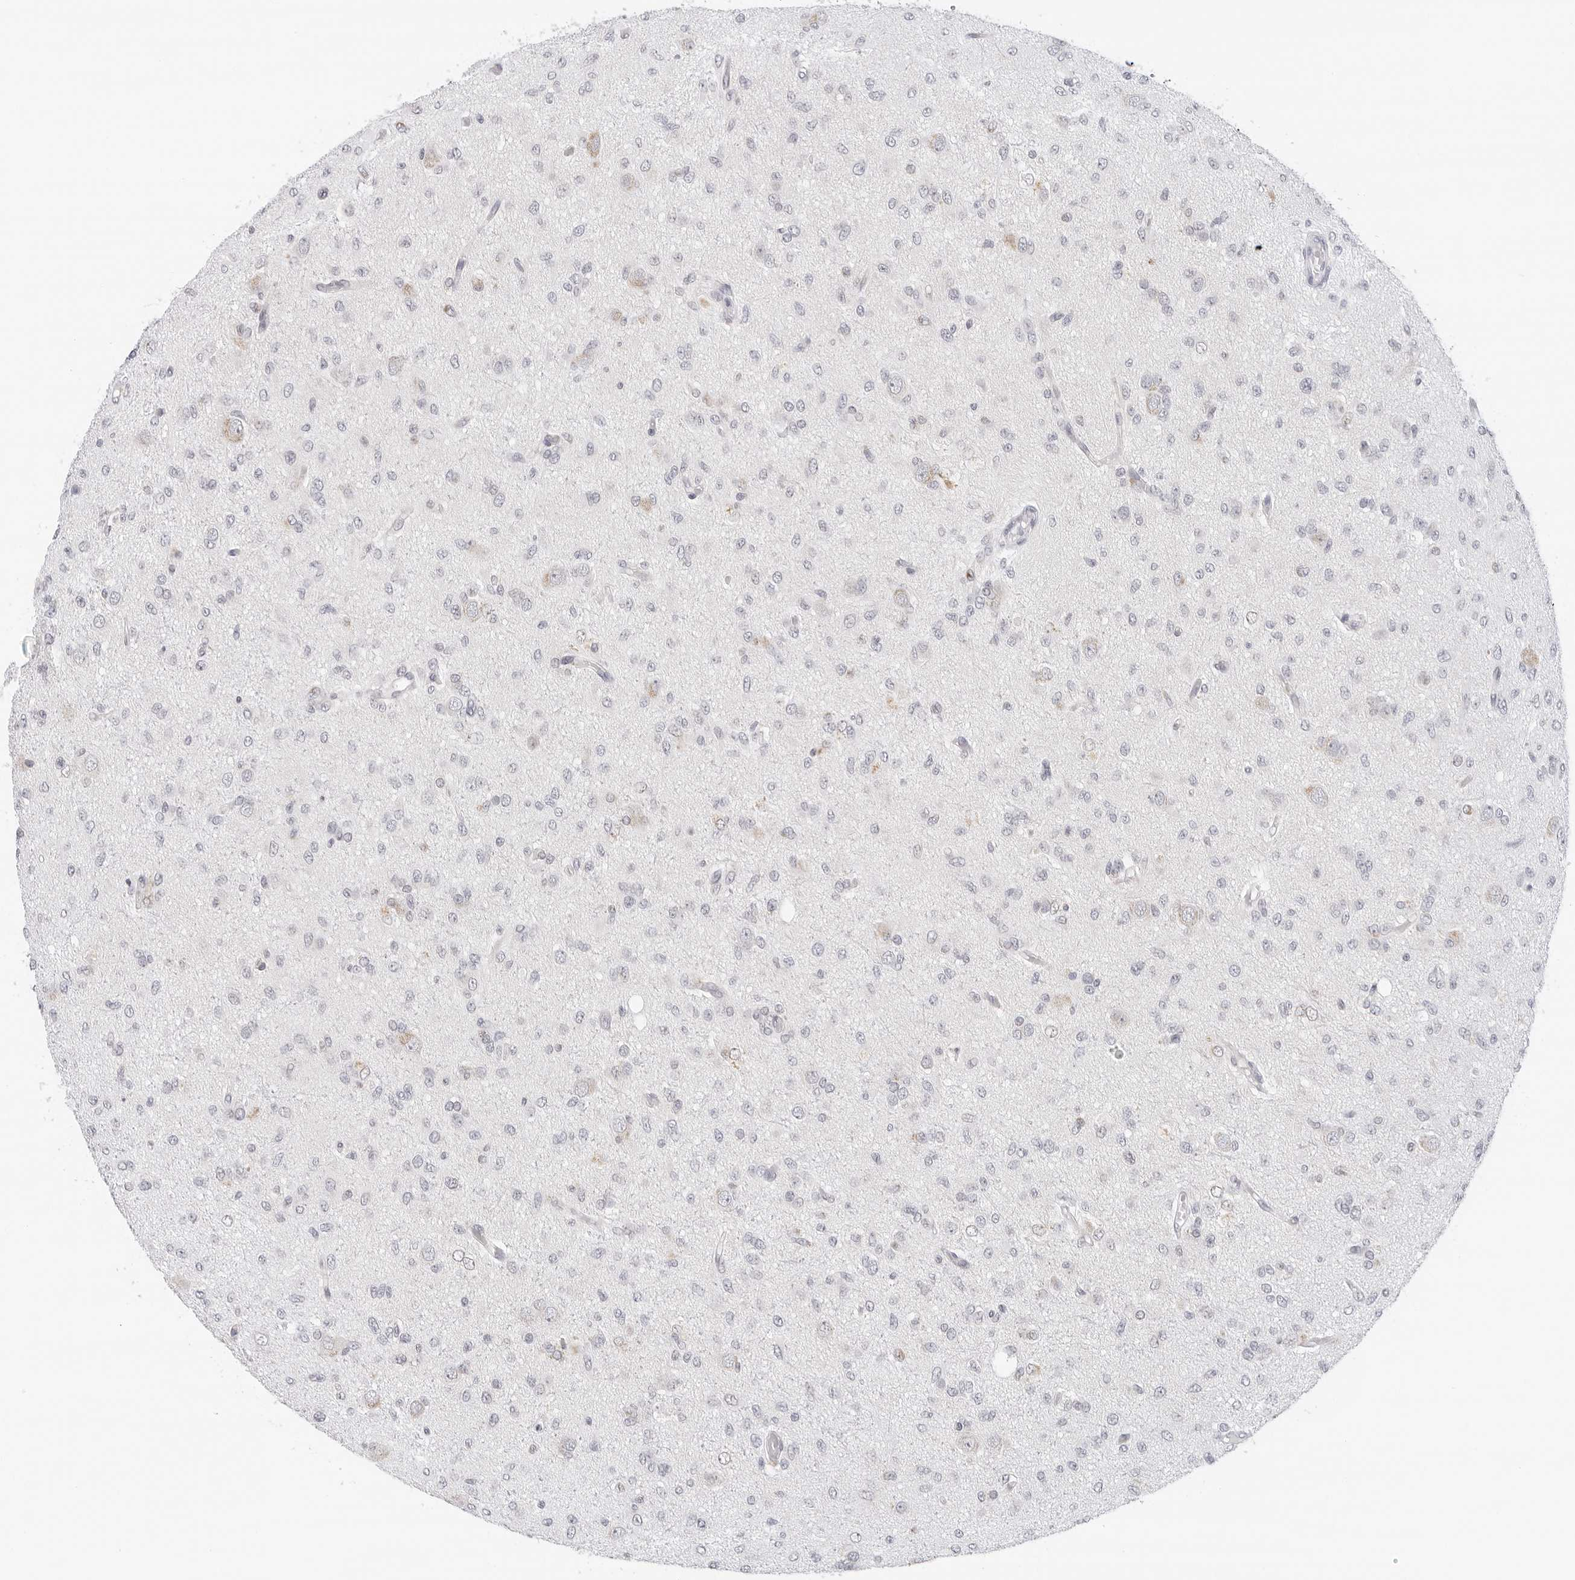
{"staining": {"intensity": "negative", "quantity": "none", "location": "none"}, "tissue": "glioma", "cell_type": "Tumor cells", "image_type": "cancer", "snomed": [{"axis": "morphology", "description": "Glioma, malignant, High grade"}, {"axis": "topography", "description": "Brain"}], "caption": "This micrograph is of glioma stained with immunohistochemistry (IHC) to label a protein in brown with the nuclei are counter-stained blue. There is no positivity in tumor cells.", "gene": "CIART", "patient": {"sex": "female", "age": 59}}